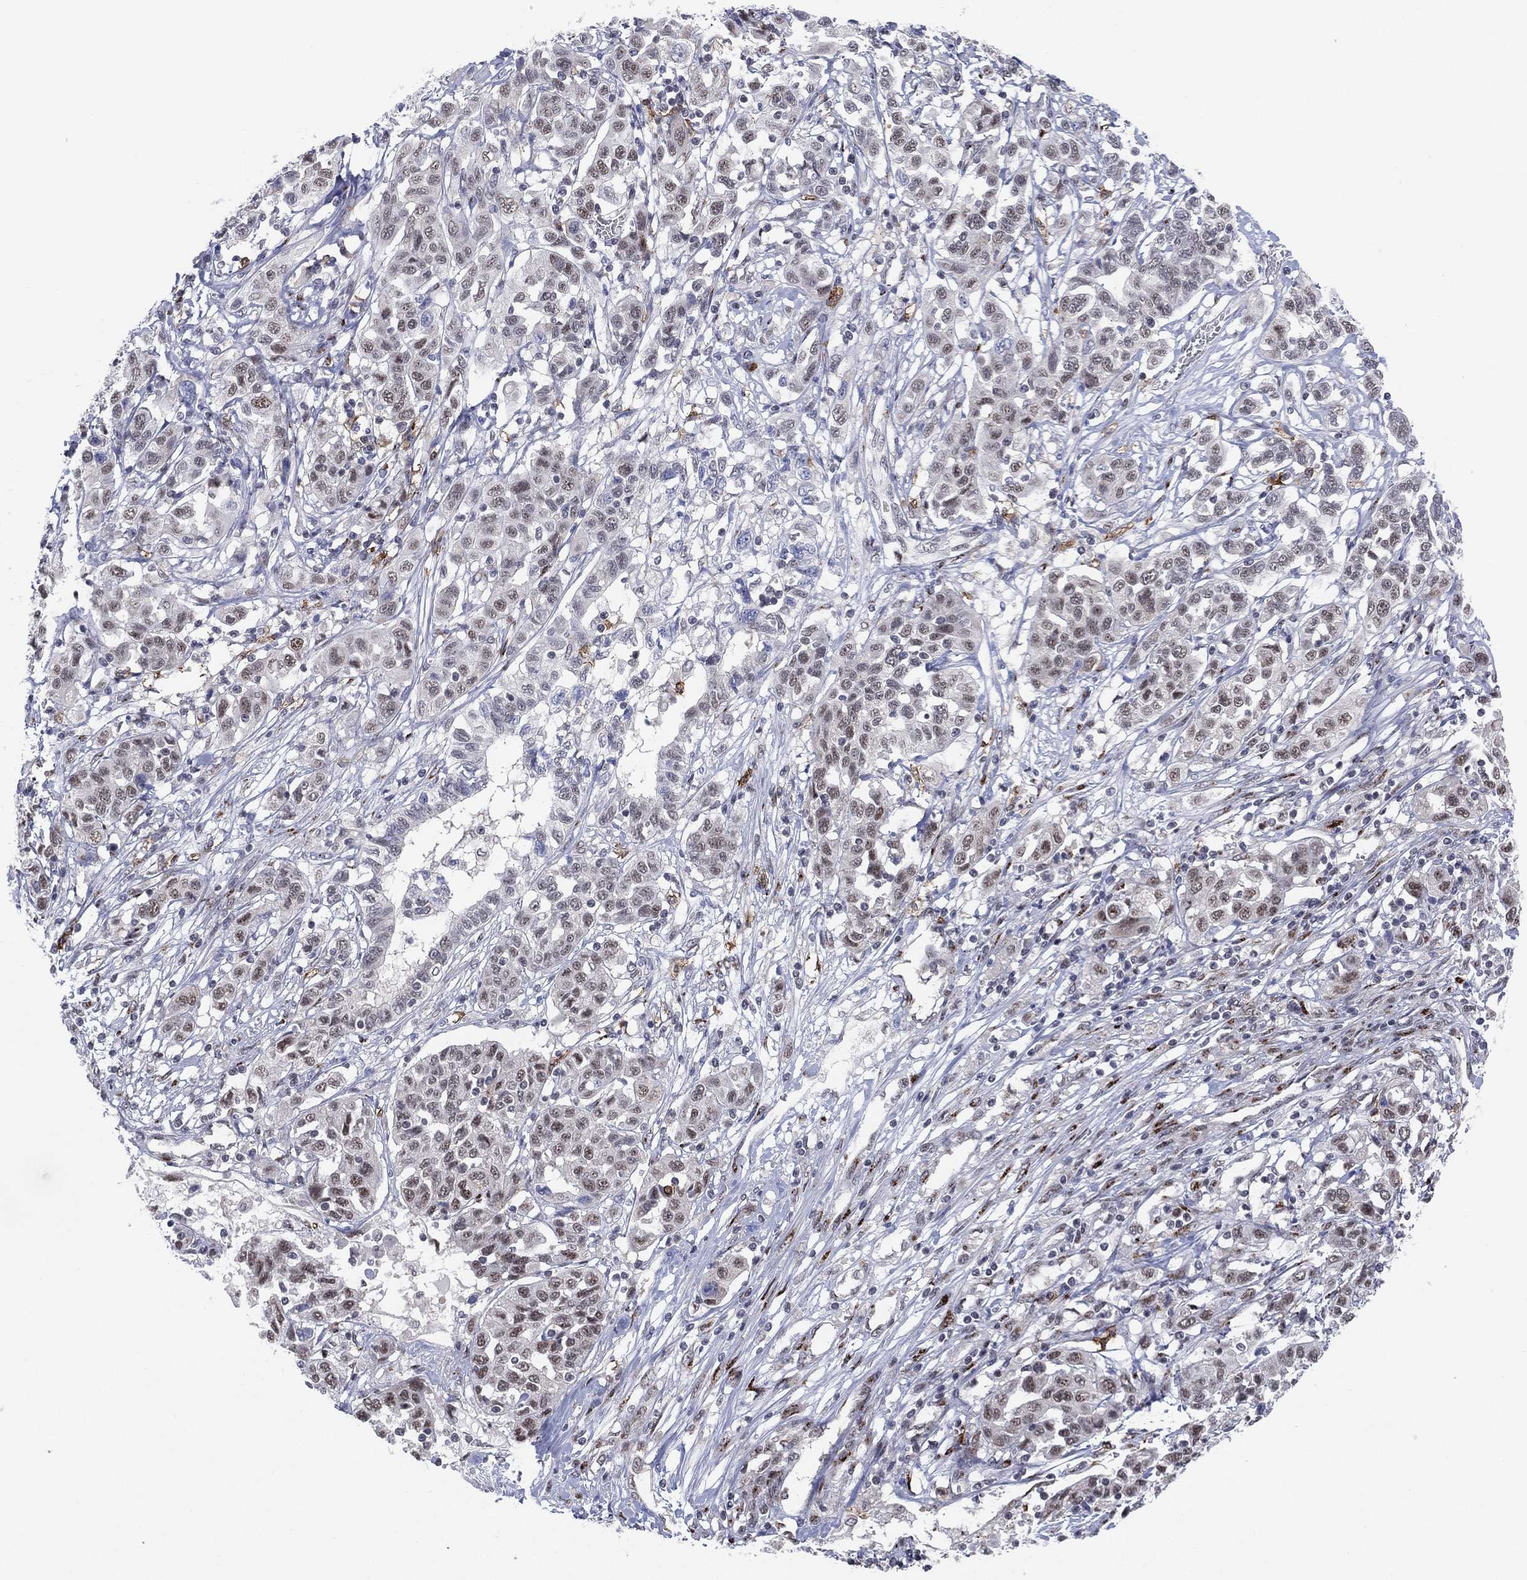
{"staining": {"intensity": "weak", "quantity": "<25%", "location": "nuclear"}, "tissue": "liver cancer", "cell_type": "Tumor cells", "image_type": "cancer", "snomed": [{"axis": "morphology", "description": "Adenocarcinoma, NOS"}, {"axis": "morphology", "description": "Cholangiocarcinoma"}, {"axis": "topography", "description": "Liver"}], "caption": "This micrograph is of liver cancer (adenocarcinoma) stained with immunohistochemistry to label a protein in brown with the nuclei are counter-stained blue. There is no staining in tumor cells. Brightfield microscopy of immunohistochemistry stained with DAB (3,3'-diaminobenzidine) (brown) and hematoxylin (blue), captured at high magnification.", "gene": "CD177", "patient": {"sex": "male", "age": 64}}